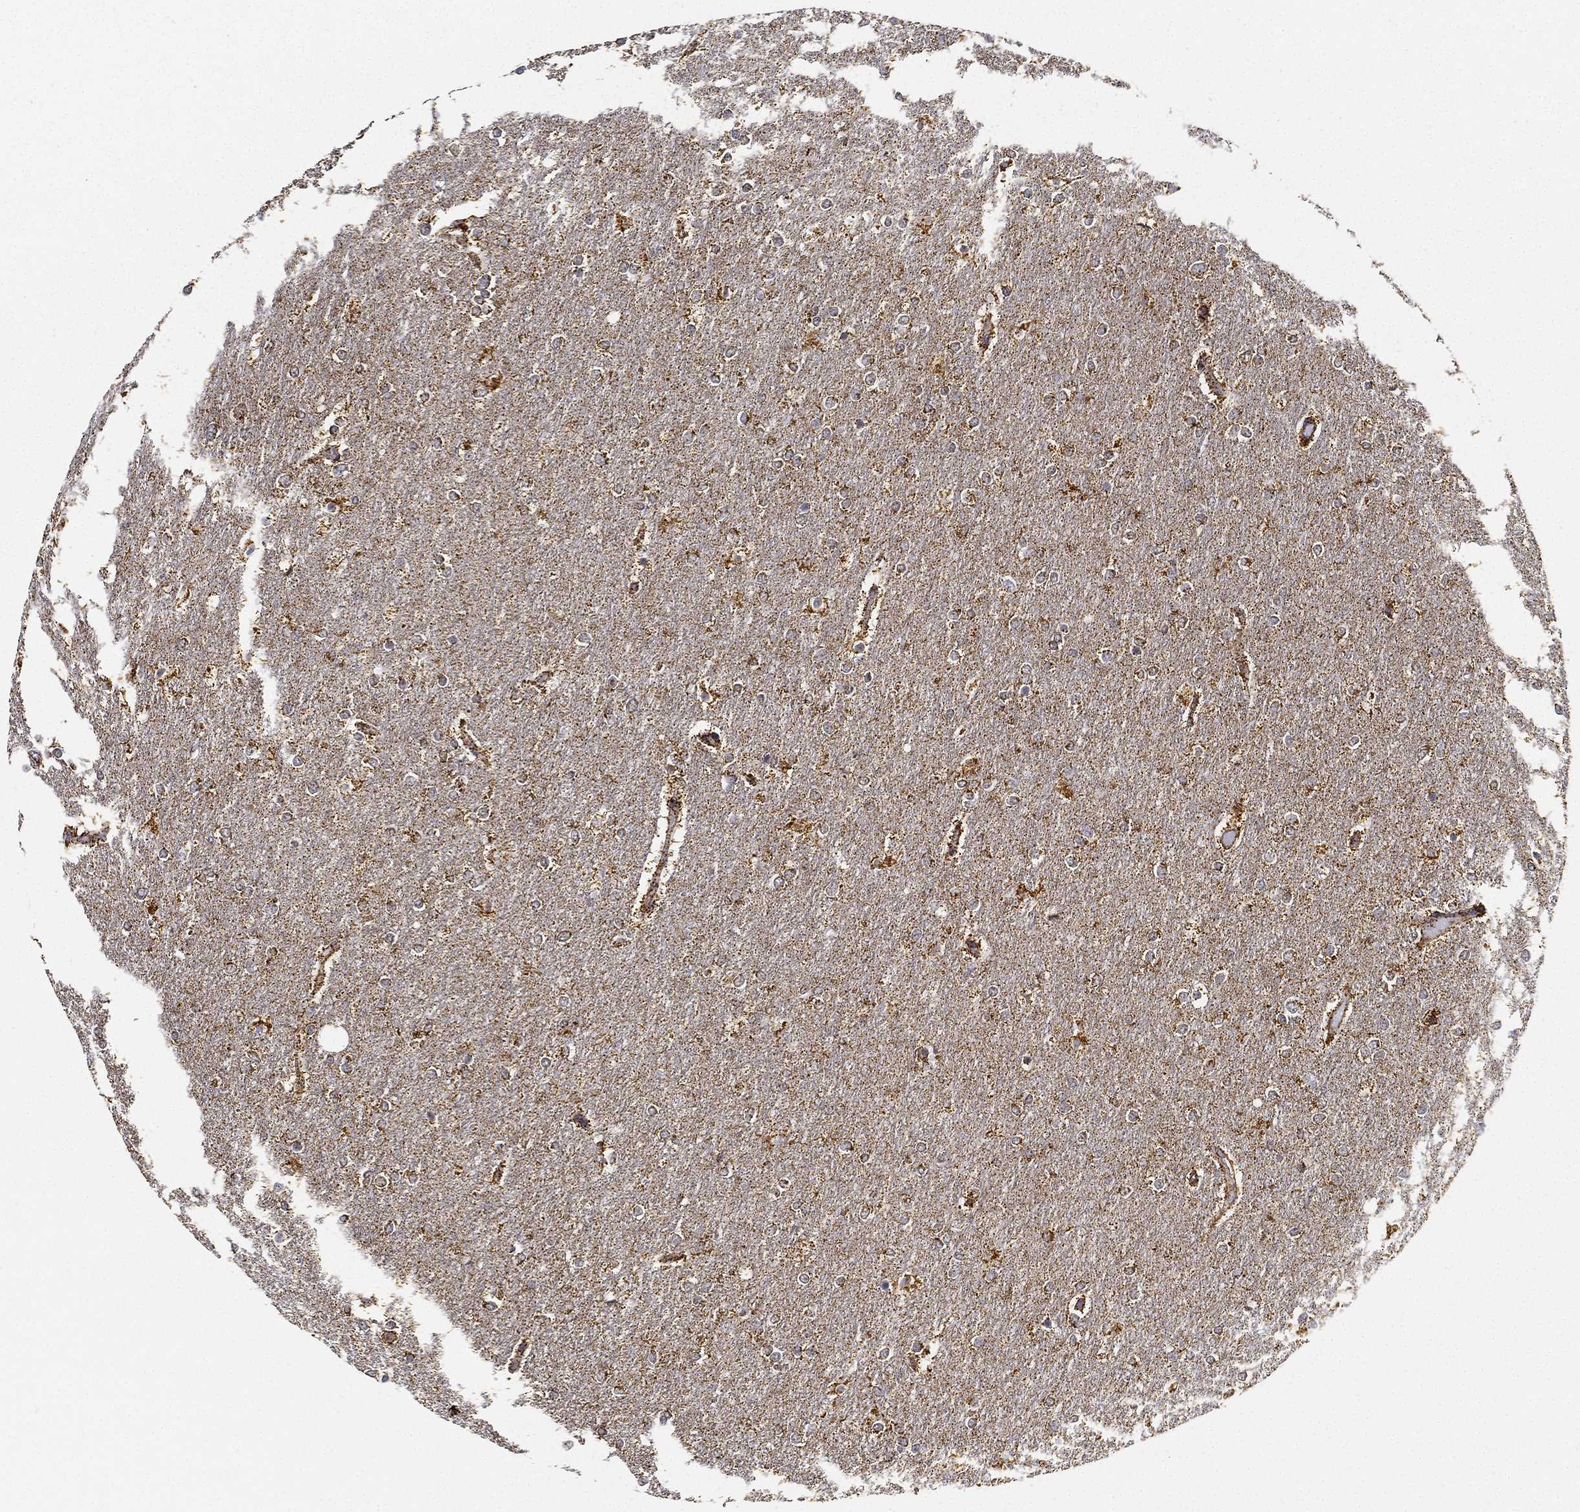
{"staining": {"intensity": "moderate", "quantity": "25%-75%", "location": "cytoplasmic/membranous"}, "tissue": "glioma", "cell_type": "Tumor cells", "image_type": "cancer", "snomed": [{"axis": "morphology", "description": "Glioma, malignant, High grade"}, {"axis": "topography", "description": "Brain"}], "caption": "Protein expression analysis of human malignant high-grade glioma reveals moderate cytoplasmic/membranous positivity in about 25%-75% of tumor cells.", "gene": "NDUFAB1", "patient": {"sex": "female", "age": 61}}